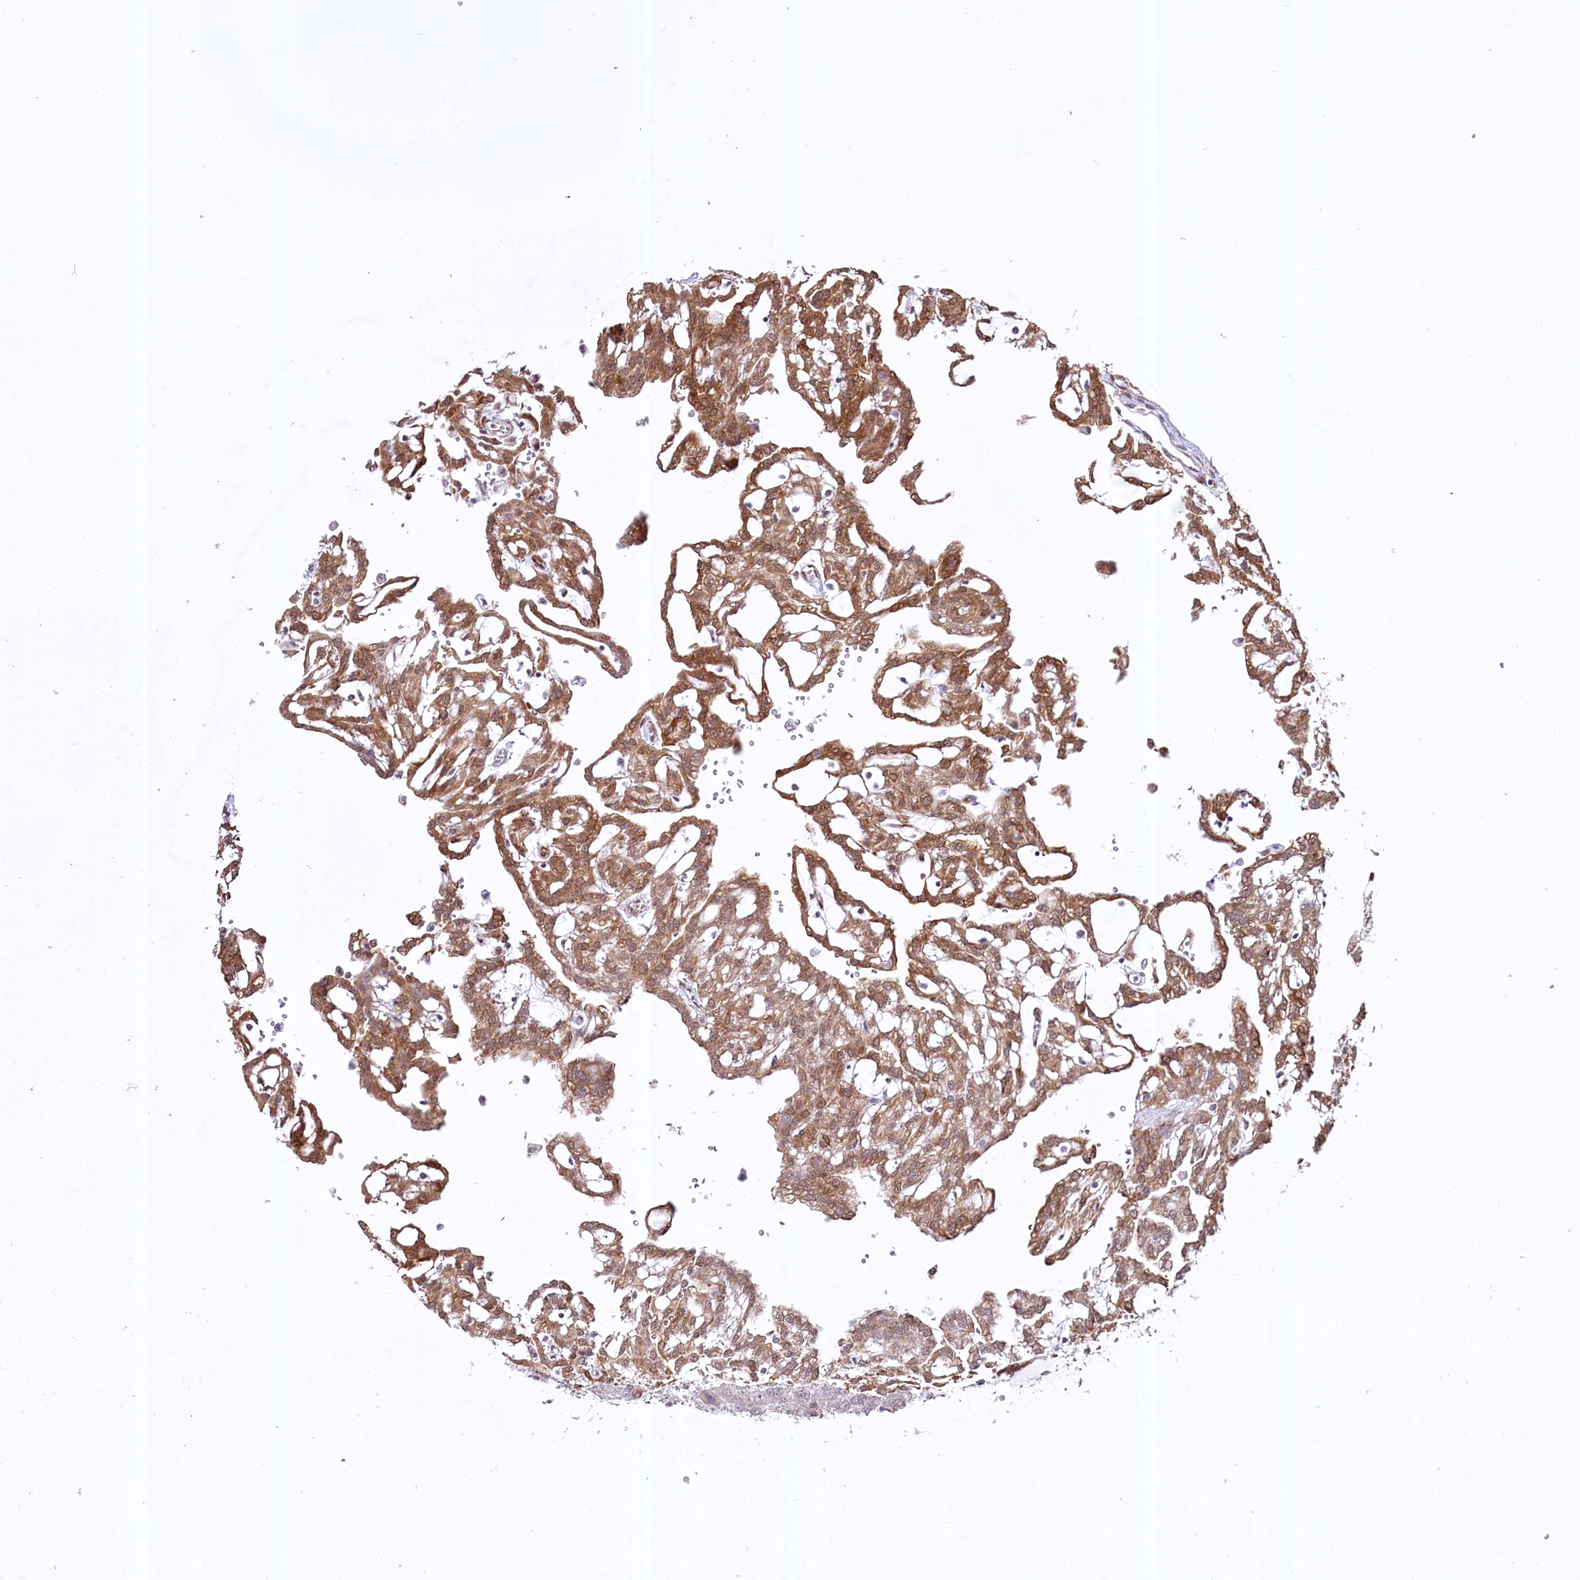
{"staining": {"intensity": "moderate", "quantity": ">75%", "location": "cytoplasmic/membranous"}, "tissue": "renal cancer", "cell_type": "Tumor cells", "image_type": "cancer", "snomed": [{"axis": "morphology", "description": "Adenocarcinoma, NOS"}, {"axis": "topography", "description": "Kidney"}], "caption": "Human renal cancer (adenocarcinoma) stained with a brown dye demonstrates moderate cytoplasmic/membranous positive positivity in about >75% of tumor cells.", "gene": "YBX3", "patient": {"sex": "male", "age": 63}}